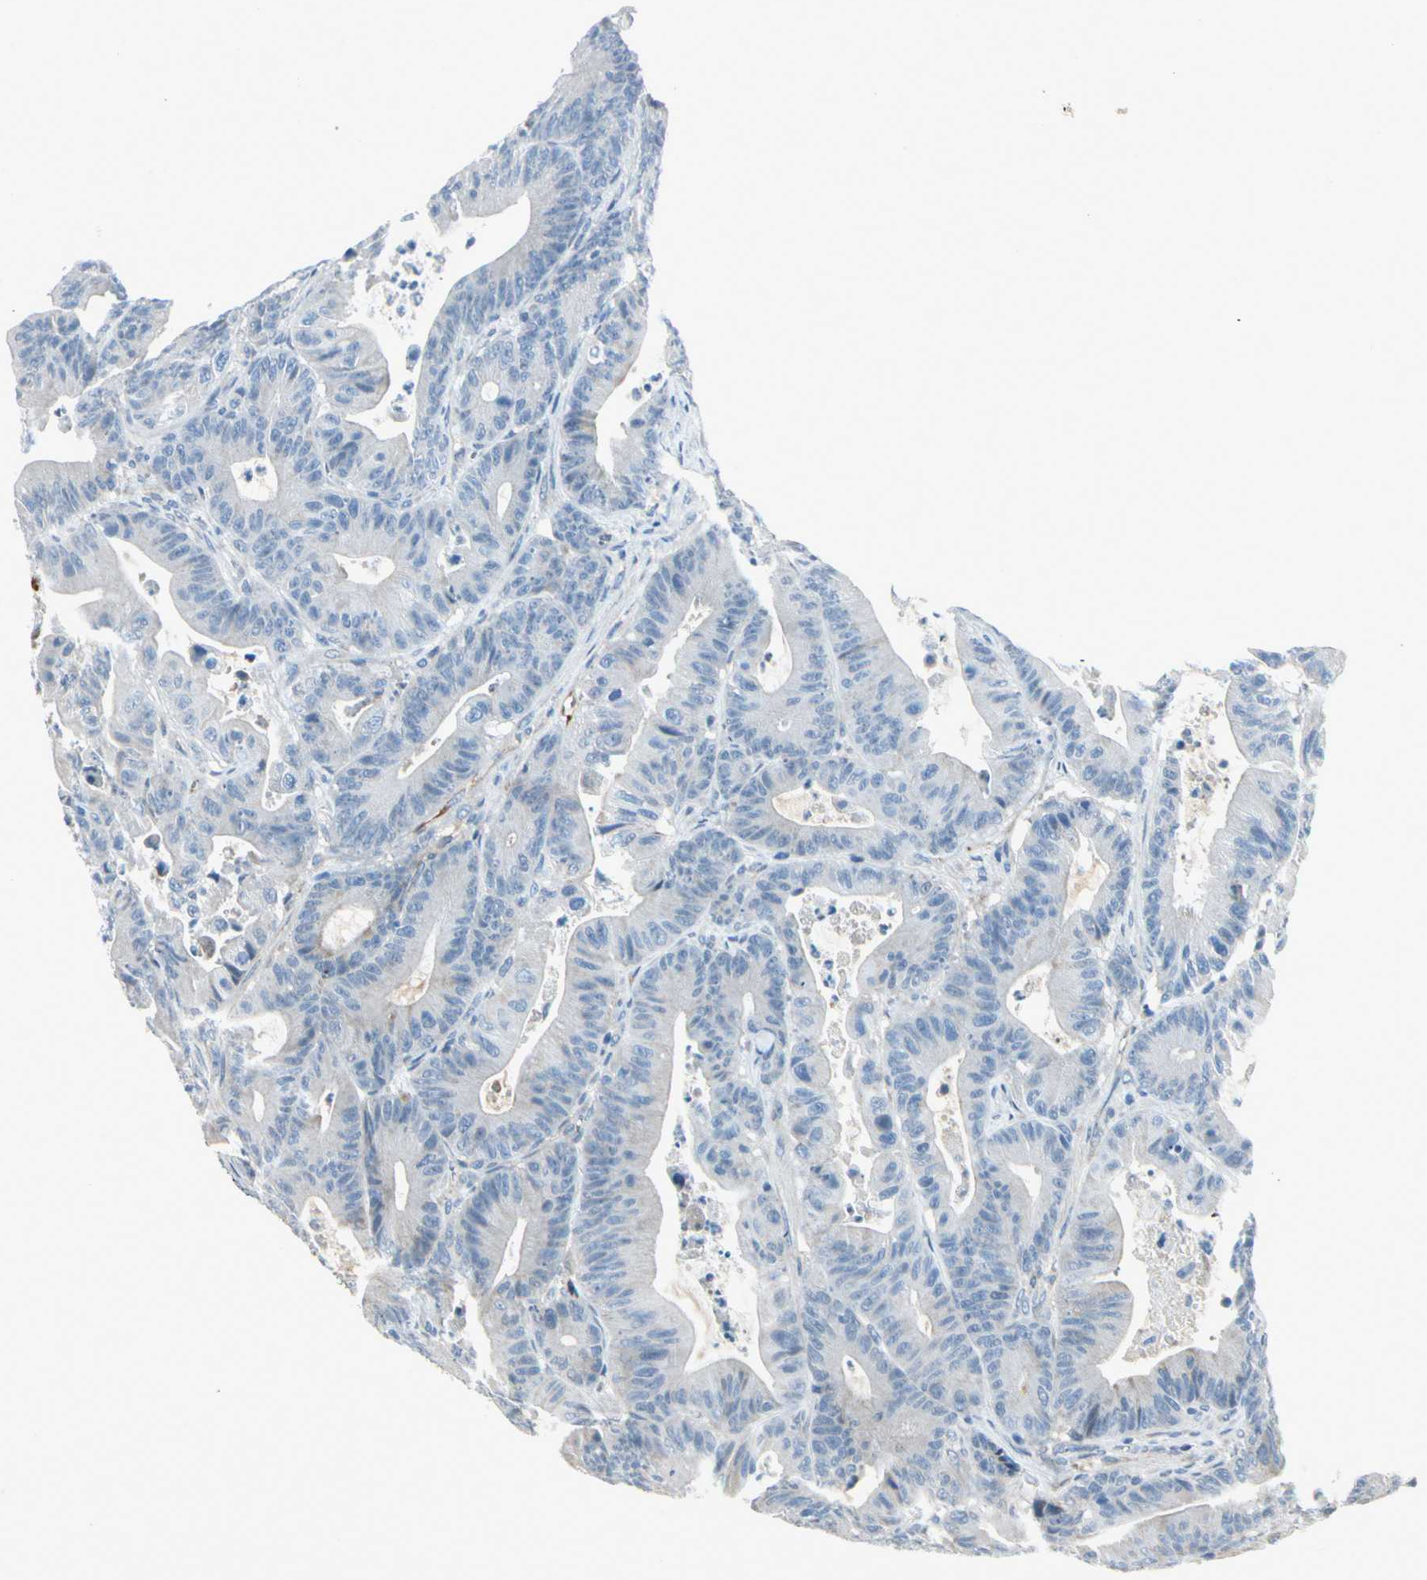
{"staining": {"intensity": "negative", "quantity": "none", "location": "none"}, "tissue": "colorectal cancer", "cell_type": "Tumor cells", "image_type": "cancer", "snomed": [{"axis": "morphology", "description": "Adenocarcinoma, NOS"}, {"axis": "topography", "description": "Colon"}], "caption": "The image demonstrates no staining of tumor cells in adenocarcinoma (colorectal).", "gene": "SERPIND1", "patient": {"sex": "female", "age": 84}}